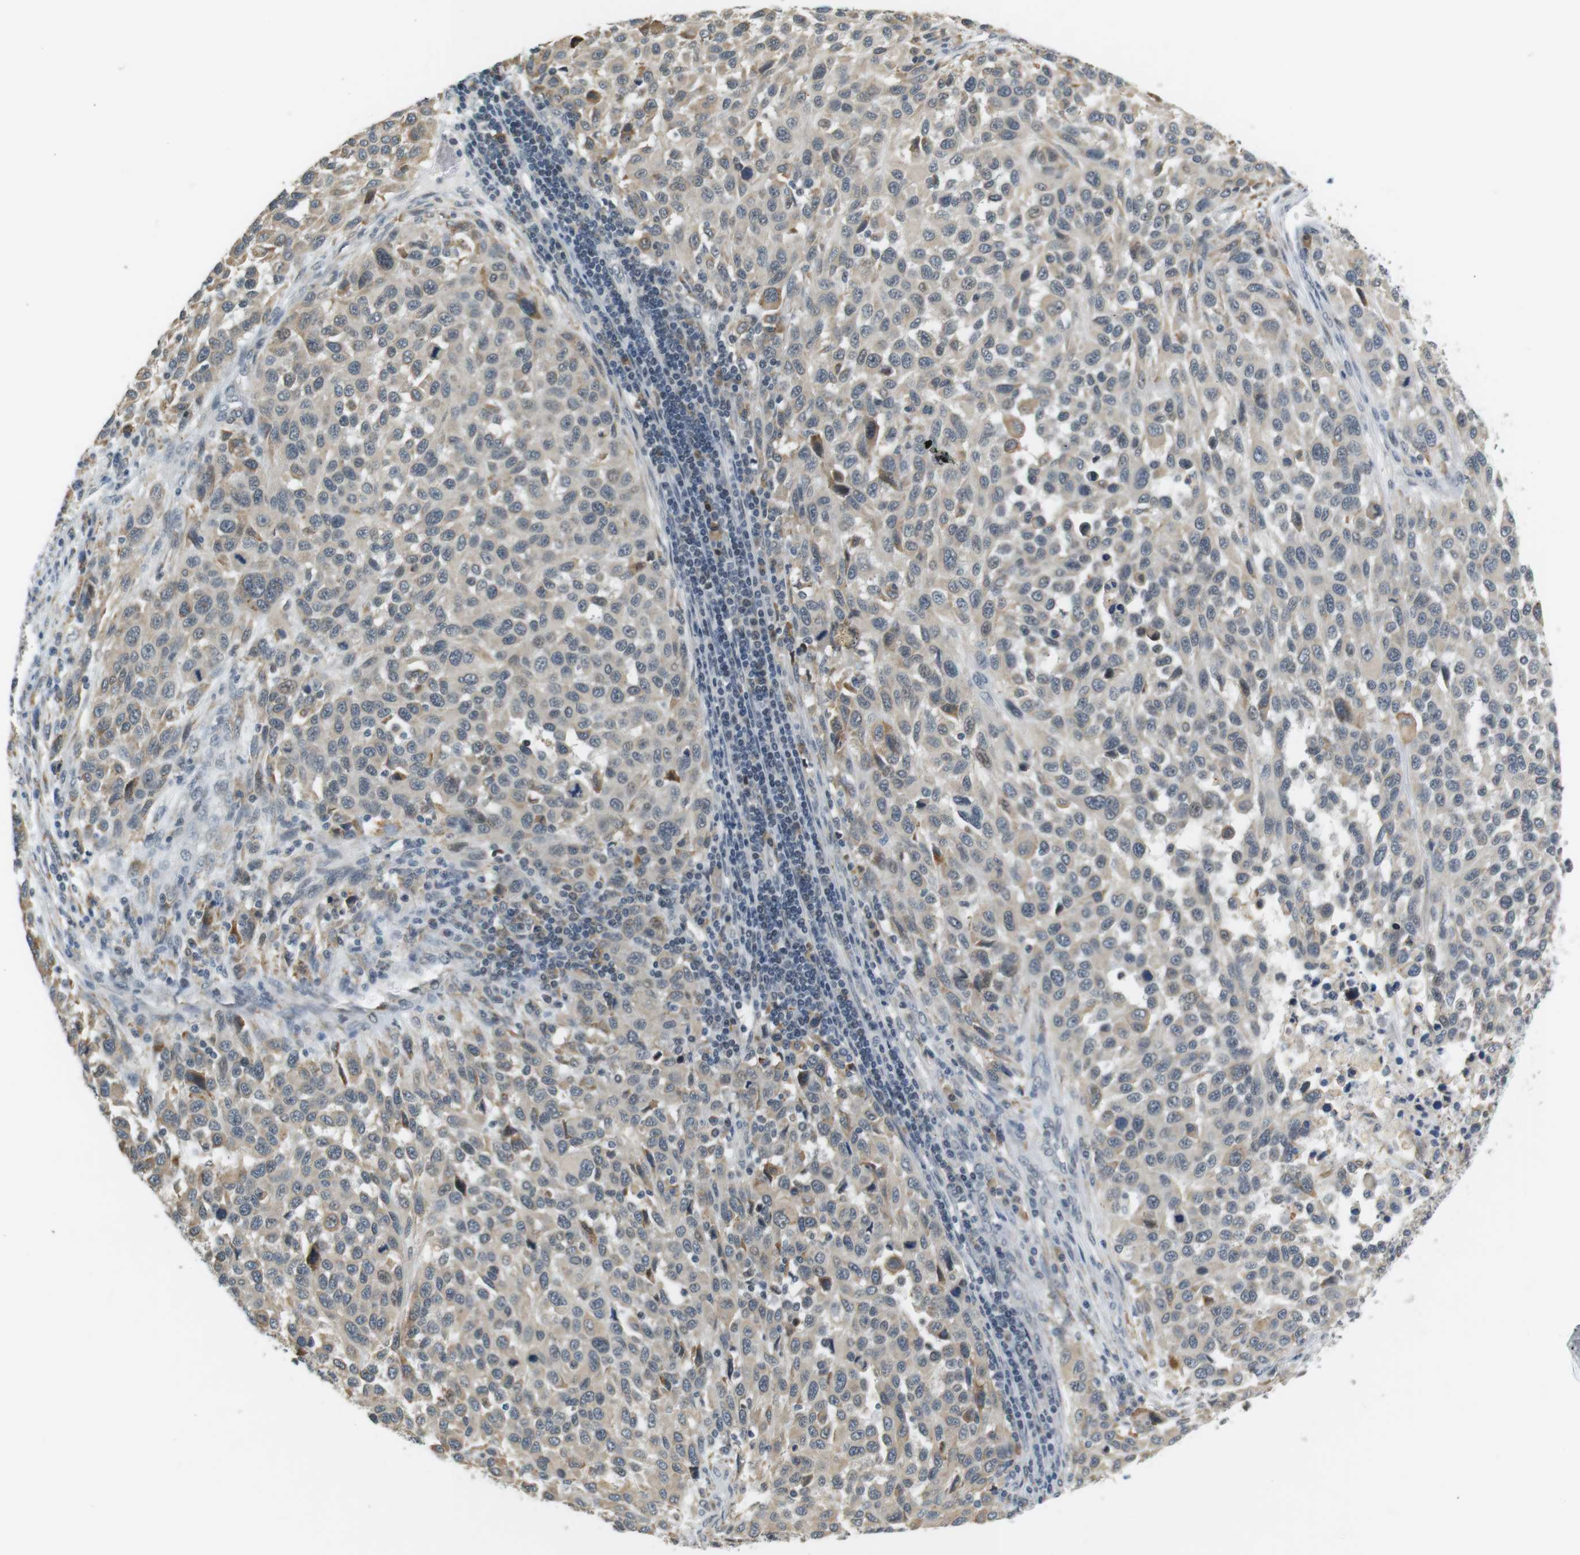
{"staining": {"intensity": "weak", "quantity": "25%-75%", "location": "cytoplasmic/membranous,nuclear"}, "tissue": "melanoma", "cell_type": "Tumor cells", "image_type": "cancer", "snomed": [{"axis": "morphology", "description": "Malignant melanoma, Metastatic site"}, {"axis": "topography", "description": "Lymph node"}], "caption": "A histopathology image of malignant melanoma (metastatic site) stained for a protein shows weak cytoplasmic/membranous and nuclear brown staining in tumor cells.", "gene": "RNF38", "patient": {"sex": "male", "age": 61}}